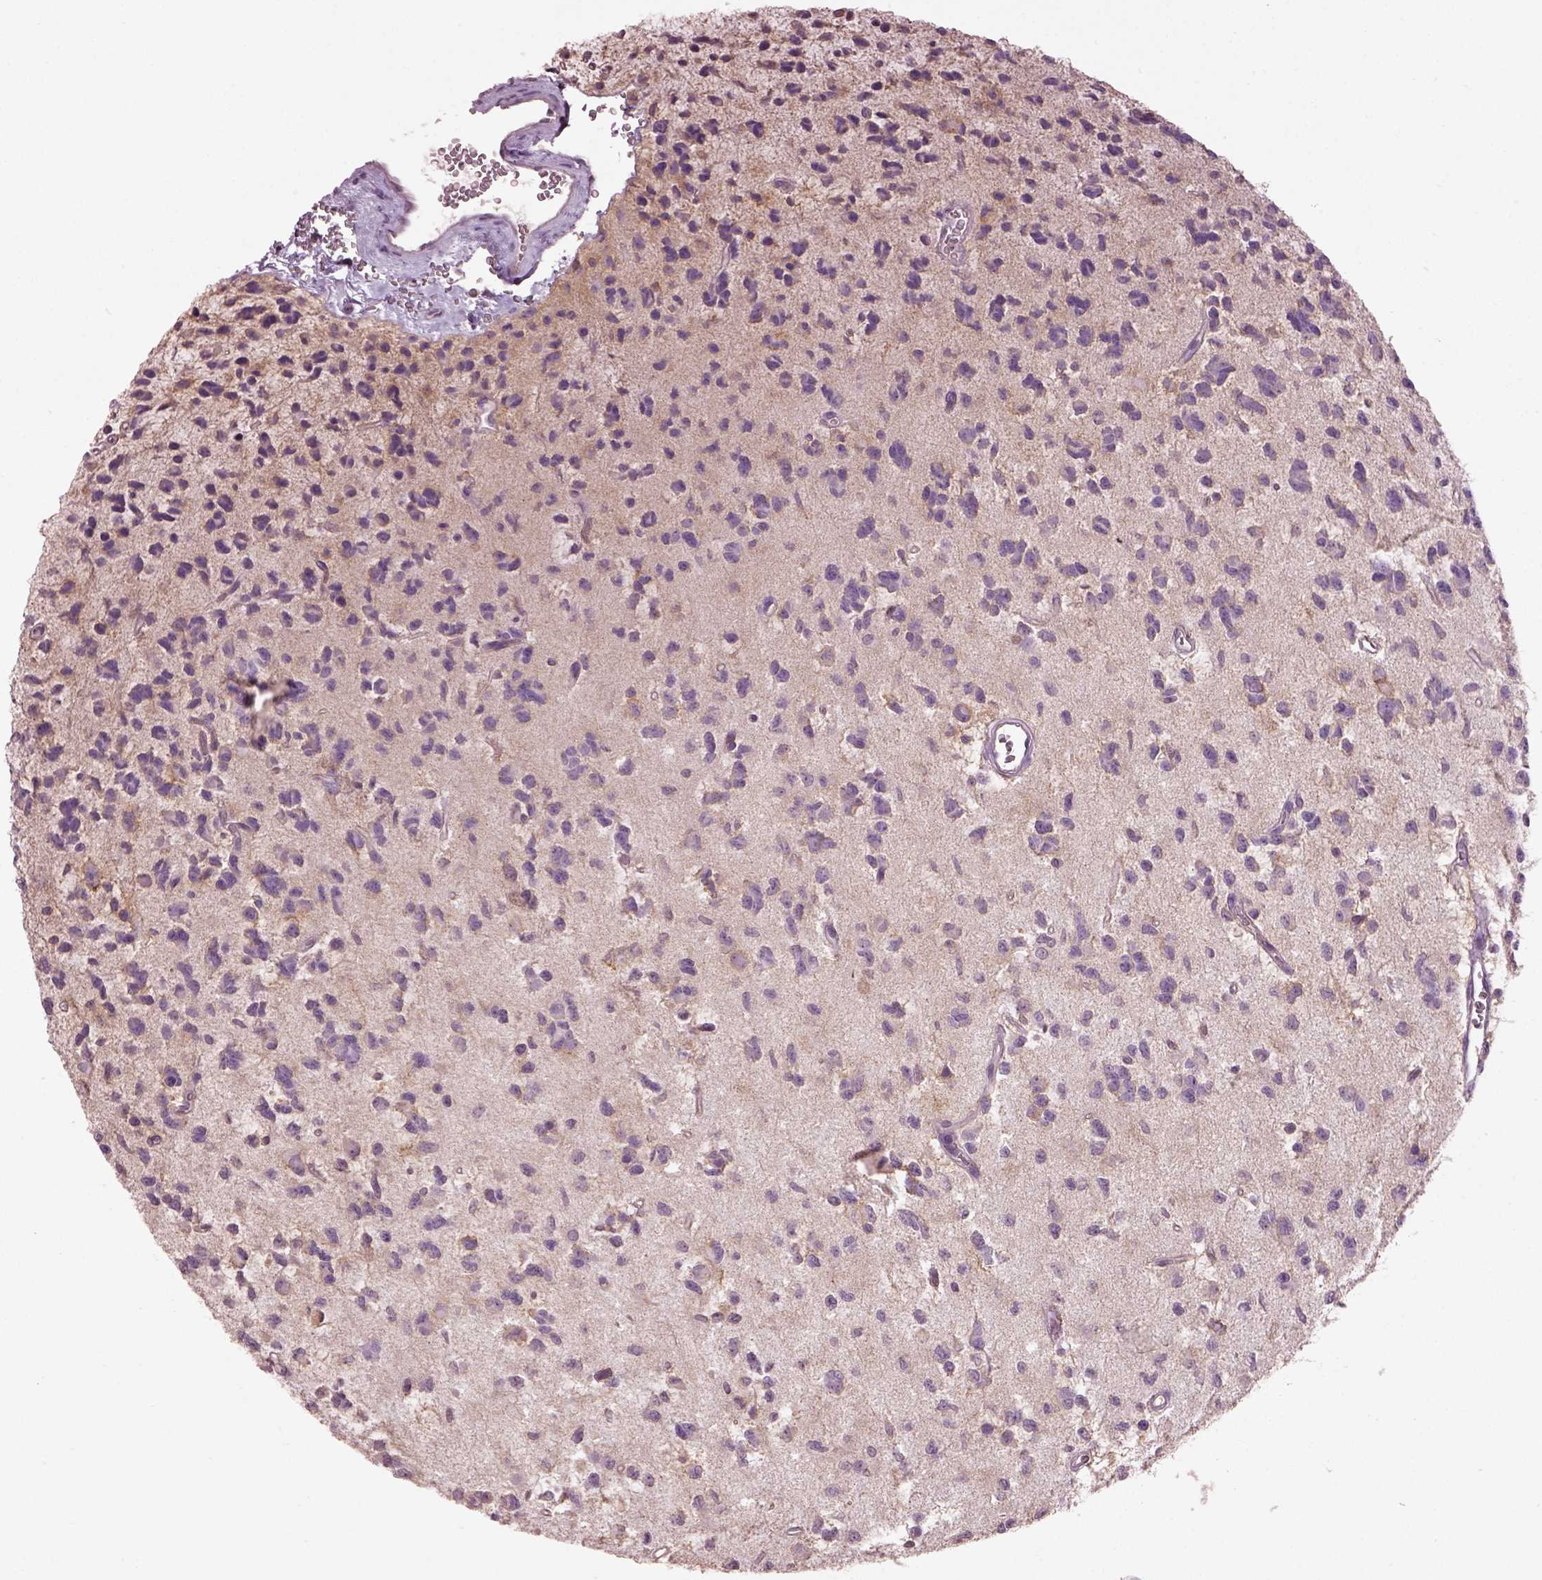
{"staining": {"intensity": "negative", "quantity": "none", "location": "none"}, "tissue": "glioma", "cell_type": "Tumor cells", "image_type": "cancer", "snomed": [{"axis": "morphology", "description": "Glioma, malignant, Low grade"}, {"axis": "topography", "description": "Brain"}], "caption": "Malignant glioma (low-grade) was stained to show a protein in brown. There is no significant positivity in tumor cells. Nuclei are stained in blue.", "gene": "KCNIP3", "patient": {"sex": "female", "age": 45}}